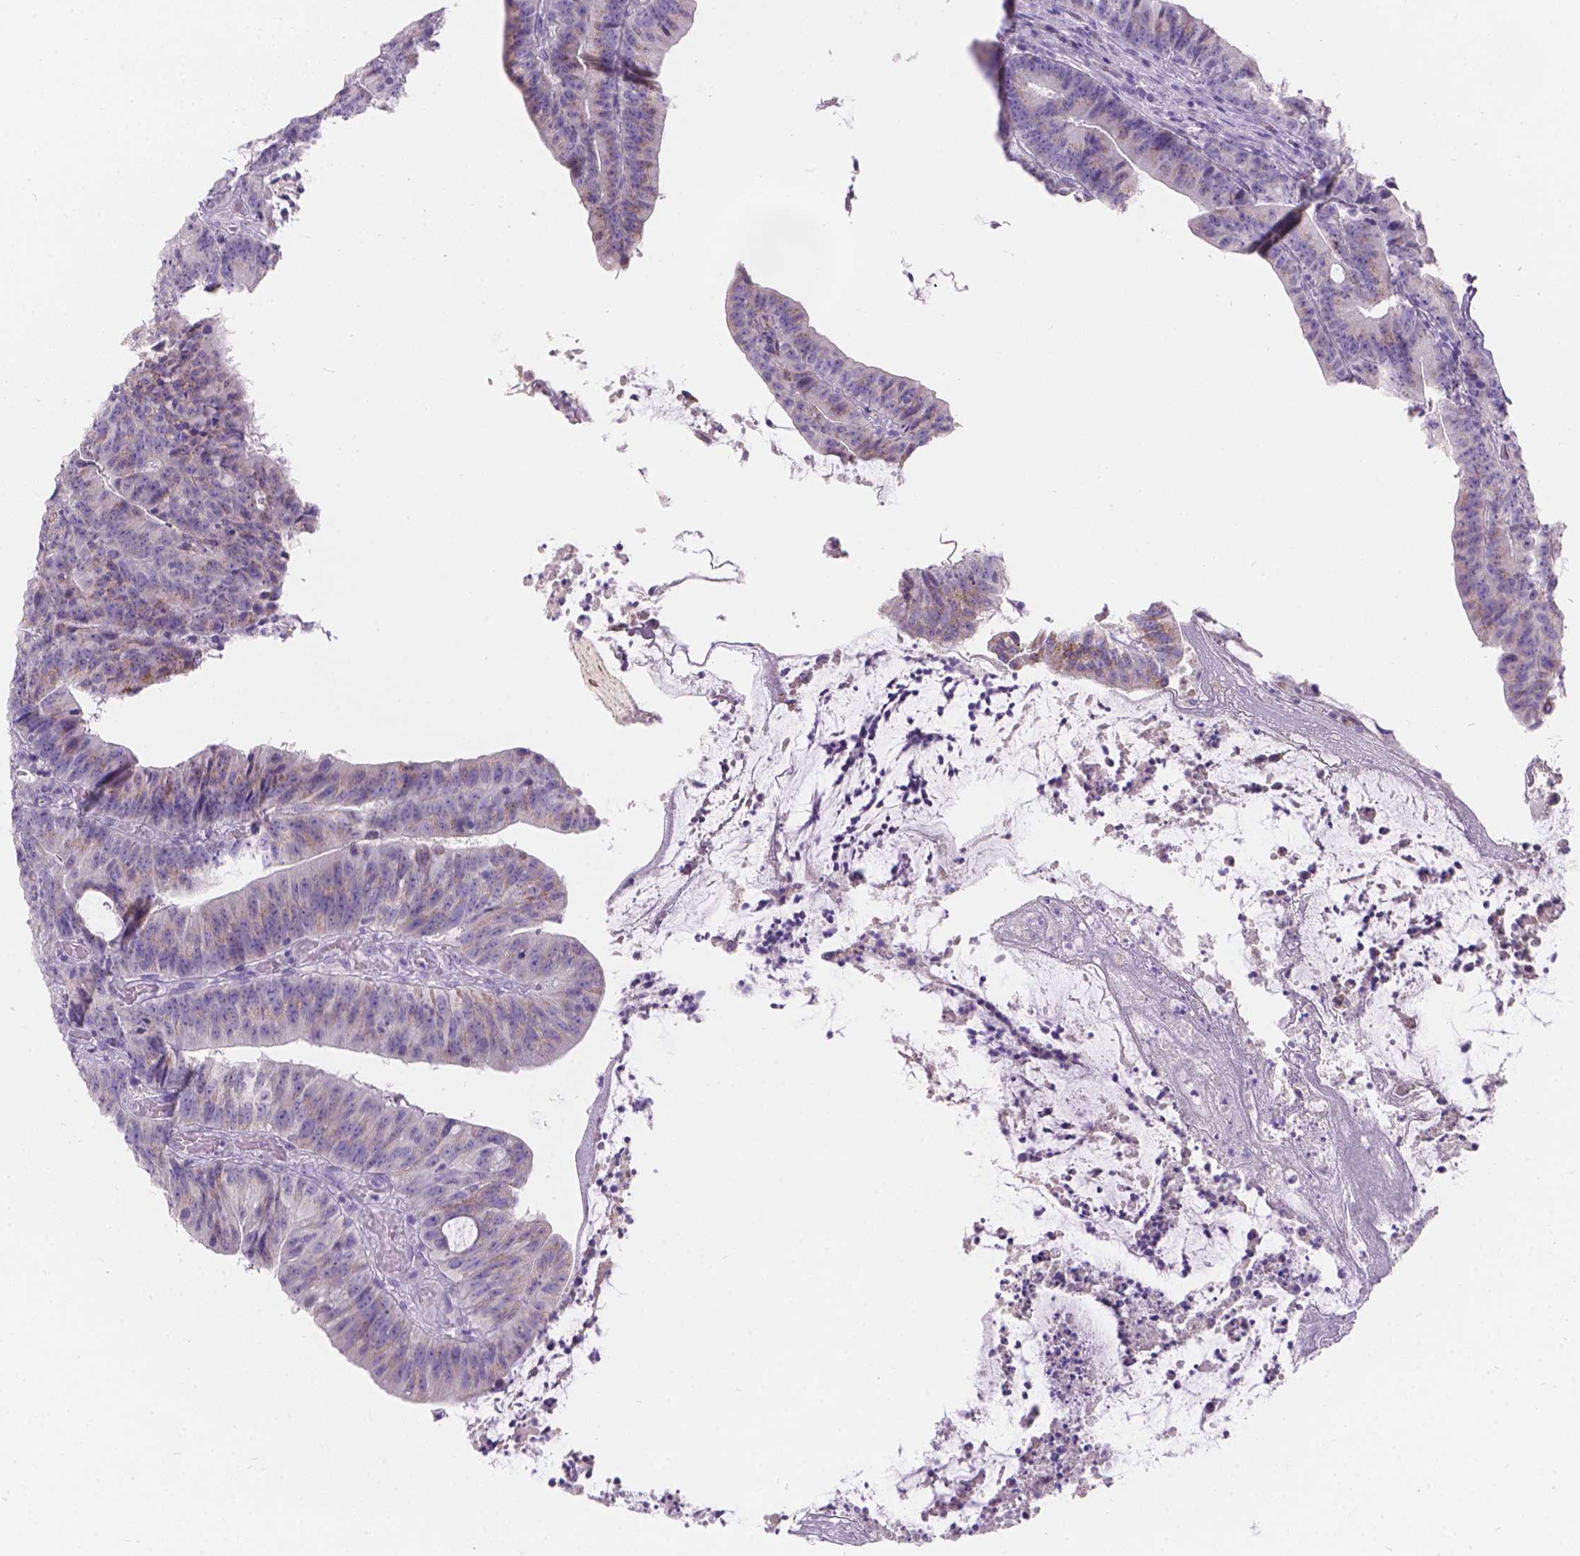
{"staining": {"intensity": "weak", "quantity": ">75%", "location": "cytoplasmic/membranous"}, "tissue": "colorectal cancer", "cell_type": "Tumor cells", "image_type": "cancer", "snomed": [{"axis": "morphology", "description": "Adenocarcinoma, NOS"}, {"axis": "topography", "description": "Colon"}], "caption": "This micrograph demonstrates IHC staining of human colorectal cancer (adenocarcinoma), with low weak cytoplasmic/membranous positivity in about >75% of tumor cells.", "gene": "HTN3", "patient": {"sex": "female", "age": 78}}